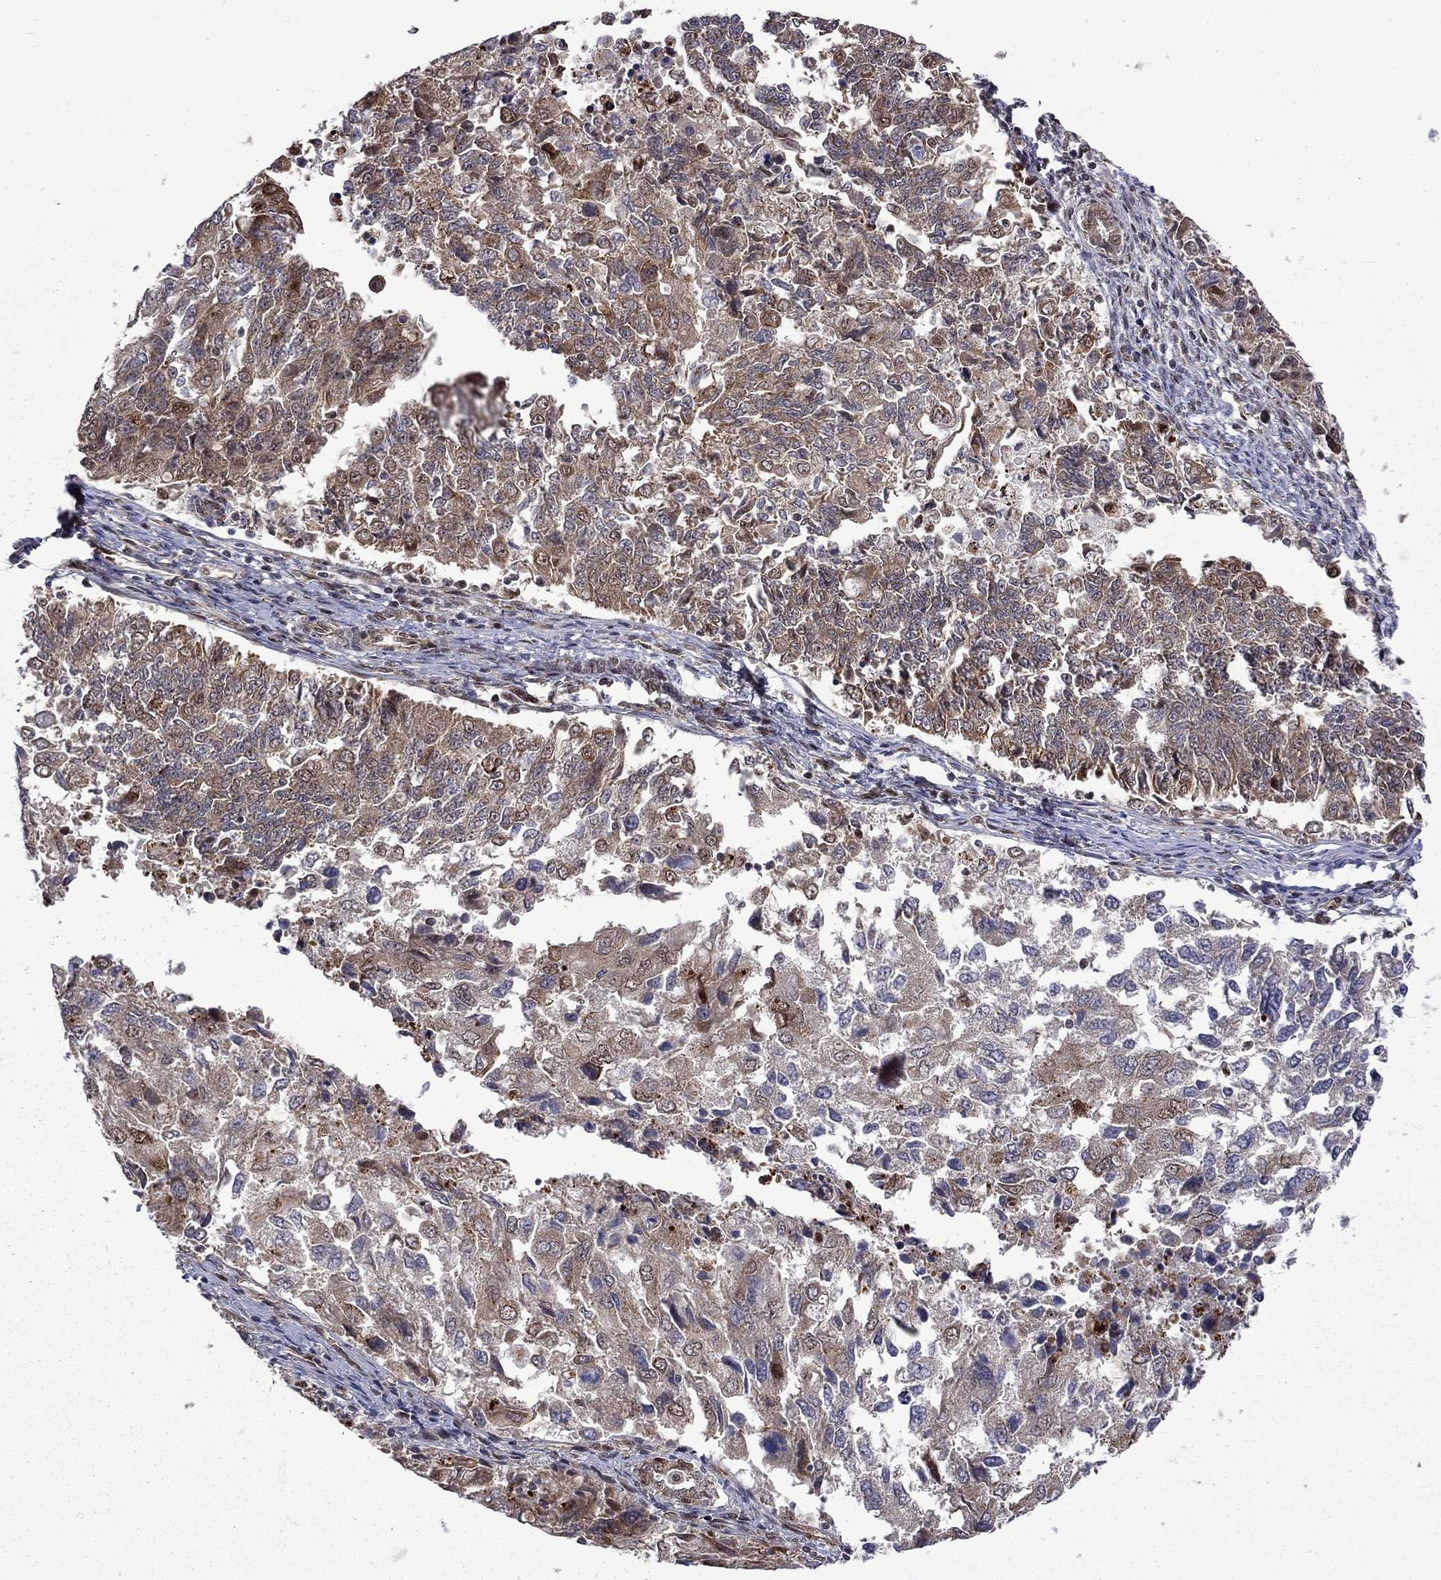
{"staining": {"intensity": "weak", "quantity": ">75%", "location": "cytoplasmic/membranous"}, "tissue": "endometrial cancer", "cell_type": "Tumor cells", "image_type": "cancer", "snomed": [{"axis": "morphology", "description": "Adenocarcinoma, NOS"}, {"axis": "topography", "description": "Endometrium"}], "caption": "There is low levels of weak cytoplasmic/membranous expression in tumor cells of endometrial adenocarcinoma, as demonstrated by immunohistochemical staining (brown color).", "gene": "KPNA3", "patient": {"sex": "female", "age": 43}}